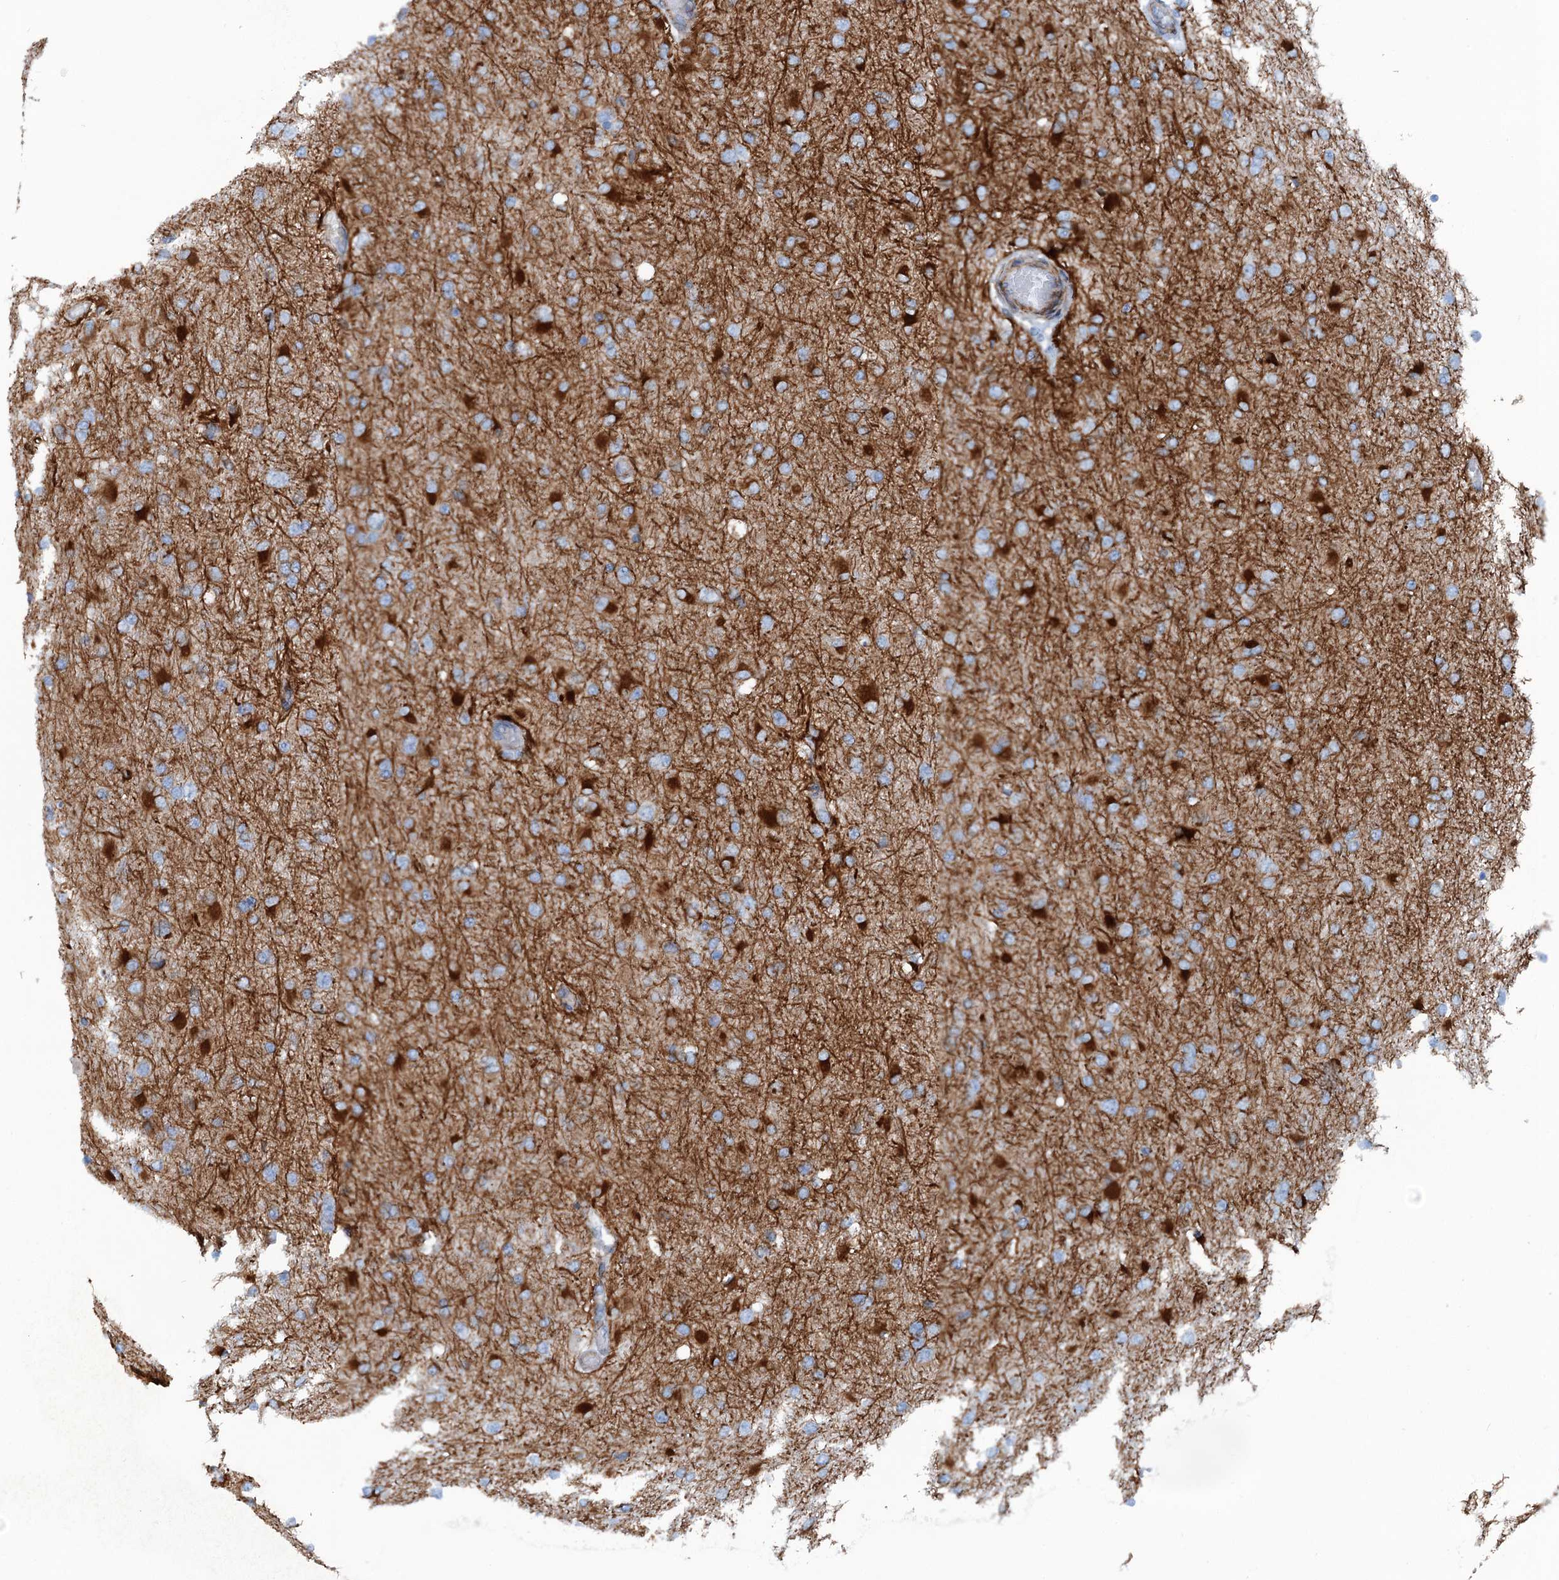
{"staining": {"intensity": "strong", "quantity": "<25%", "location": "cytoplasmic/membranous"}, "tissue": "glioma", "cell_type": "Tumor cells", "image_type": "cancer", "snomed": [{"axis": "morphology", "description": "Glioma, malignant, High grade"}, {"axis": "topography", "description": "Cerebral cortex"}], "caption": "Tumor cells display medium levels of strong cytoplasmic/membranous positivity in approximately <25% of cells in human malignant high-grade glioma.", "gene": "CALCOCO1", "patient": {"sex": "female", "age": 36}}